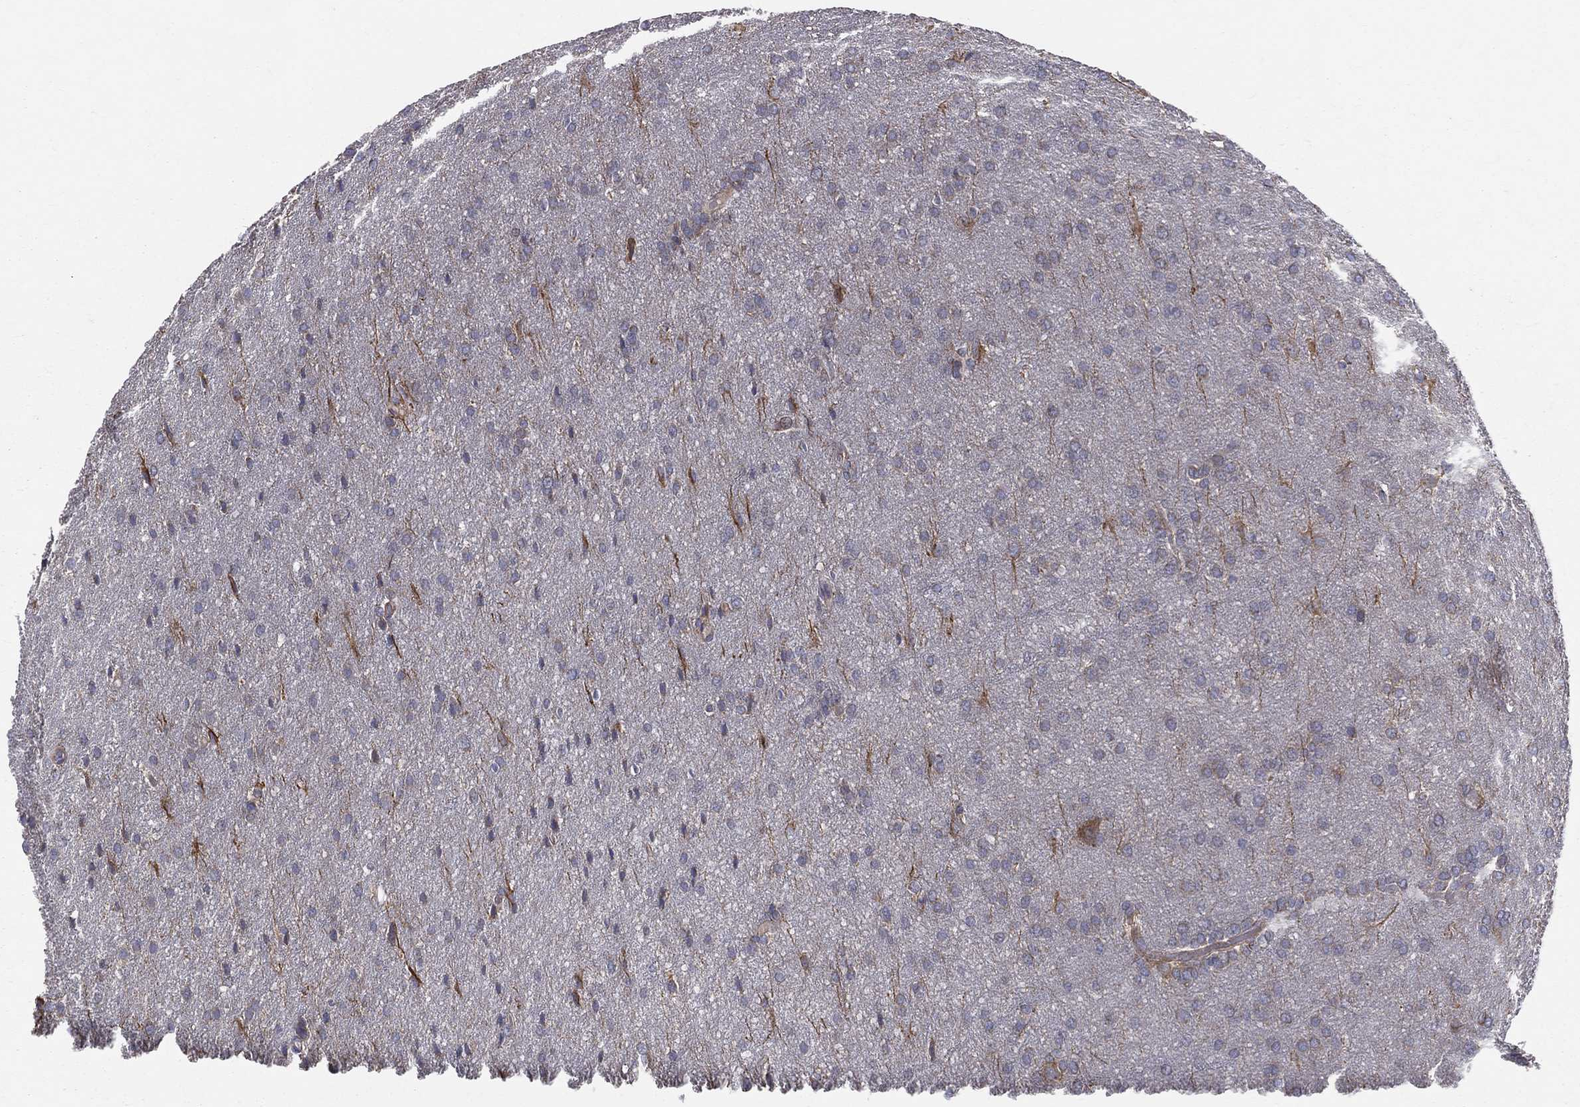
{"staining": {"intensity": "negative", "quantity": "none", "location": "none"}, "tissue": "glioma", "cell_type": "Tumor cells", "image_type": "cancer", "snomed": [{"axis": "morphology", "description": "Glioma, malignant, Low grade"}, {"axis": "topography", "description": "Brain"}], "caption": "The immunohistochemistry (IHC) image has no significant positivity in tumor cells of low-grade glioma (malignant) tissue.", "gene": "MIX23", "patient": {"sex": "female", "age": 32}}